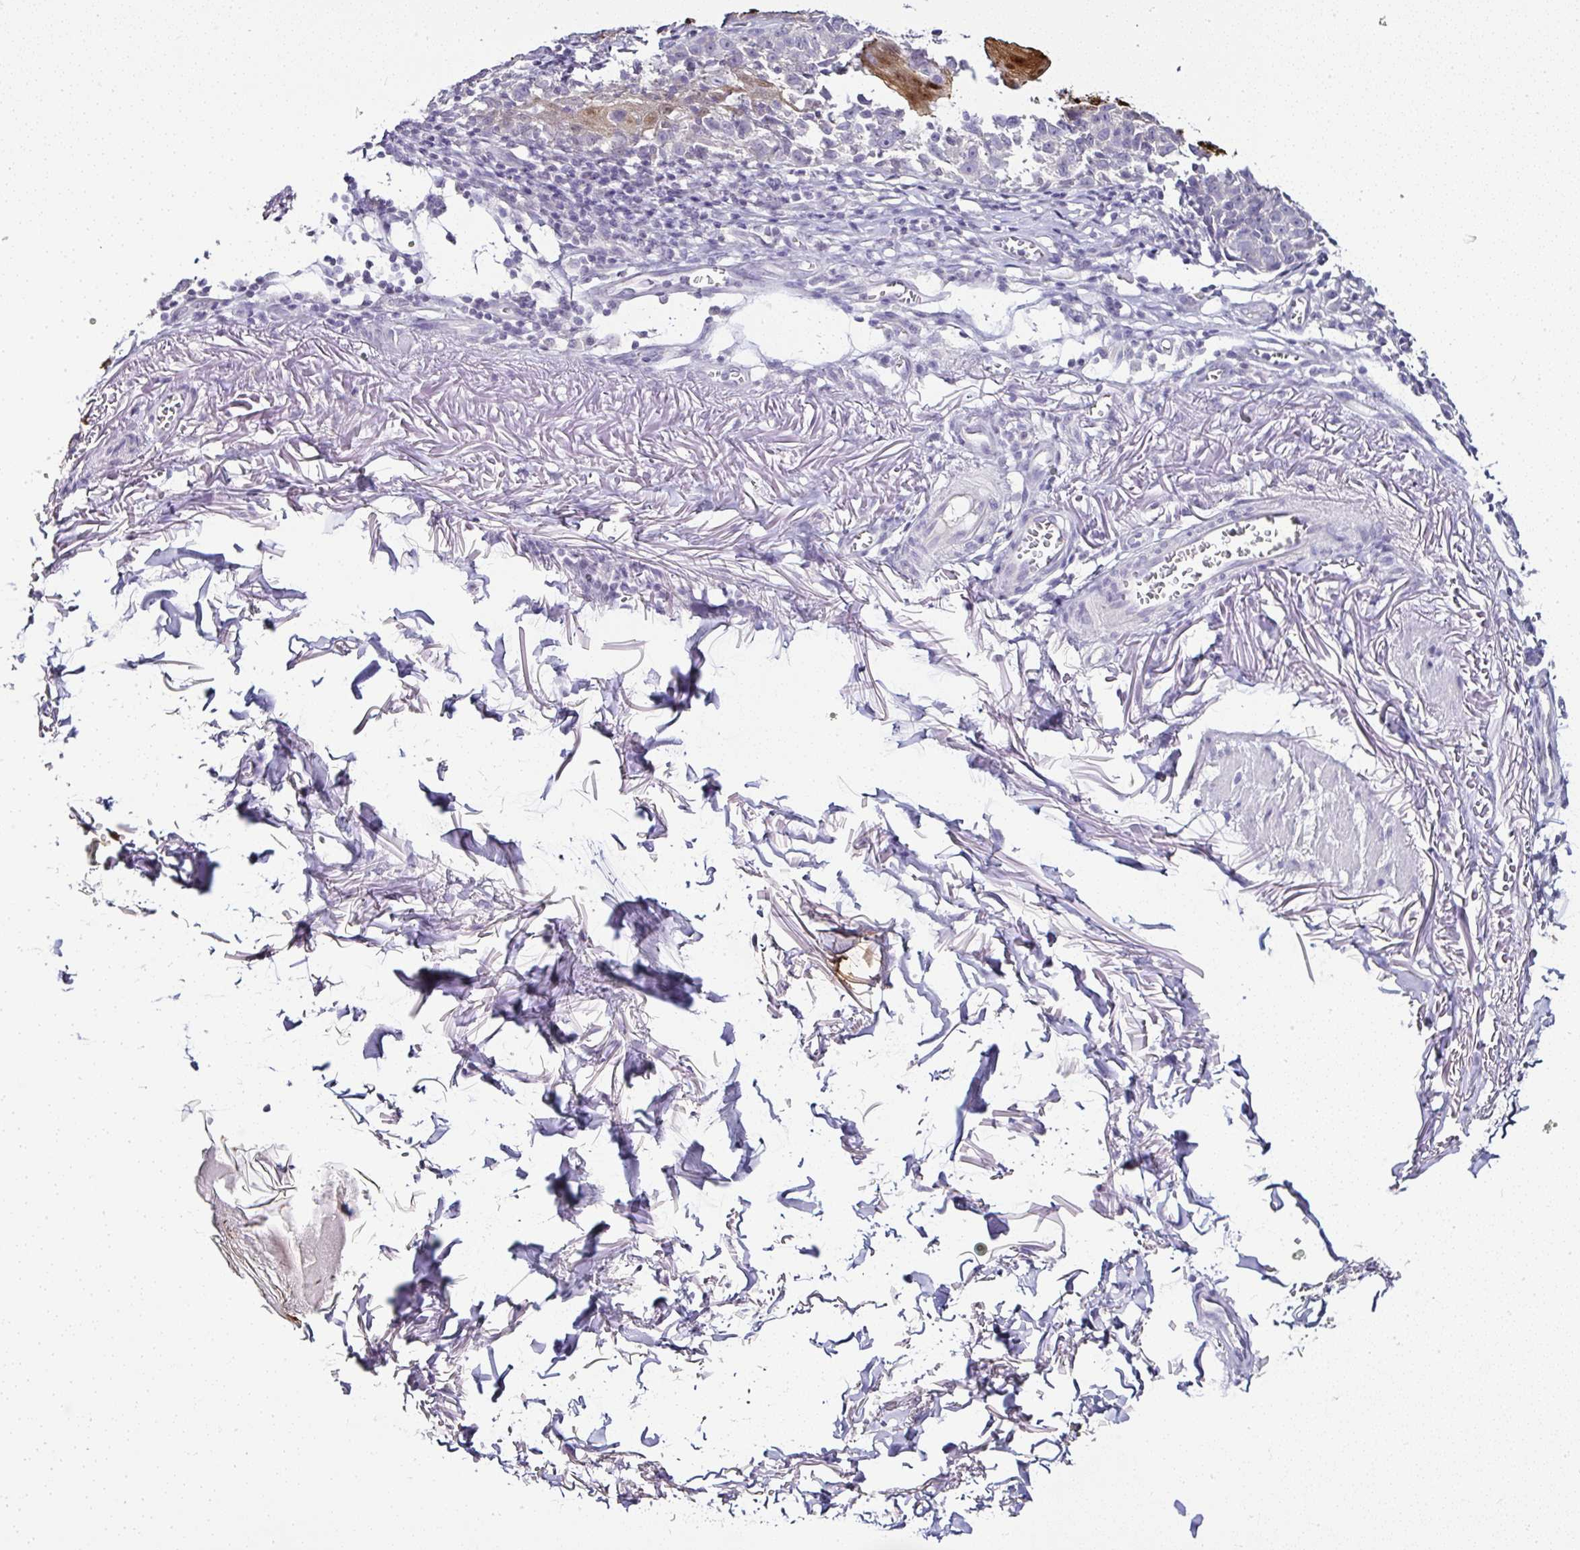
{"staining": {"intensity": "negative", "quantity": "none", "location": "none"}, "tissue": "melanoma", "cell_type": "Tumor cells", "image_type": "cancer", "snomed": [{"axis": "morphology", "description": "Malignant melanoma, NOS"}, {"axis": "topography", "description": "Skin"}], "caption": "There is no significant staining in tumor cells of malignant melanoma.", "gene": "SERPINB3", "patient": {"sex": "male", "age": 73}}